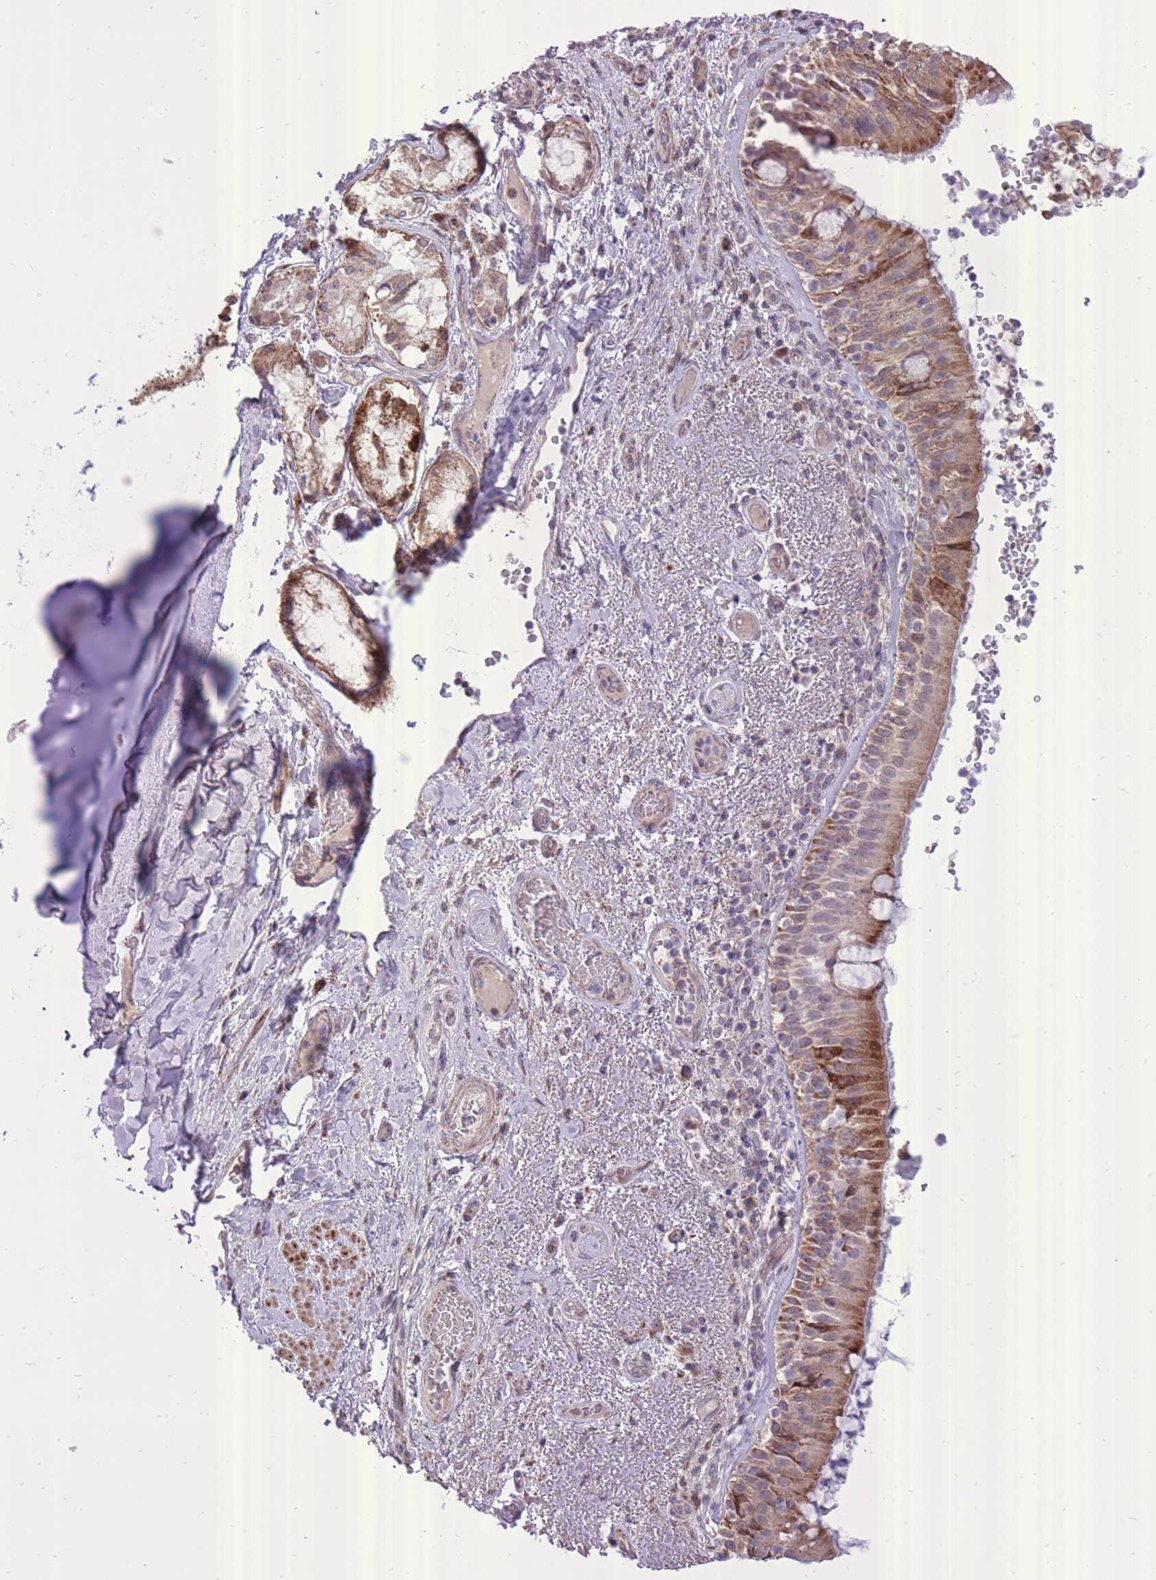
{"staining": {"intensity": "moderate", "quantity": ">75%", "location": "cytoplasmic/membranous"}, "tissue": "bronchus", "cell_type": "Respiratory epithelial cells", "image_type": "normal", "snomed": [{"axis": "morphology", "description": "Normal tissue, NOS"}, {"axis": "topography", "description": "Cartilage tissue"}, {"axis": "topography", "description": "Bronchus"}], "caption": "Approximately >75% of respiratory epithelial cells in normal bronchus demonstrate moderate cytoplasmic/membranous protein staining as visualized by brown immunohistochemical staining.", "gene": "SLC4A4", "patient": {"sex": "male", "age": 63}}